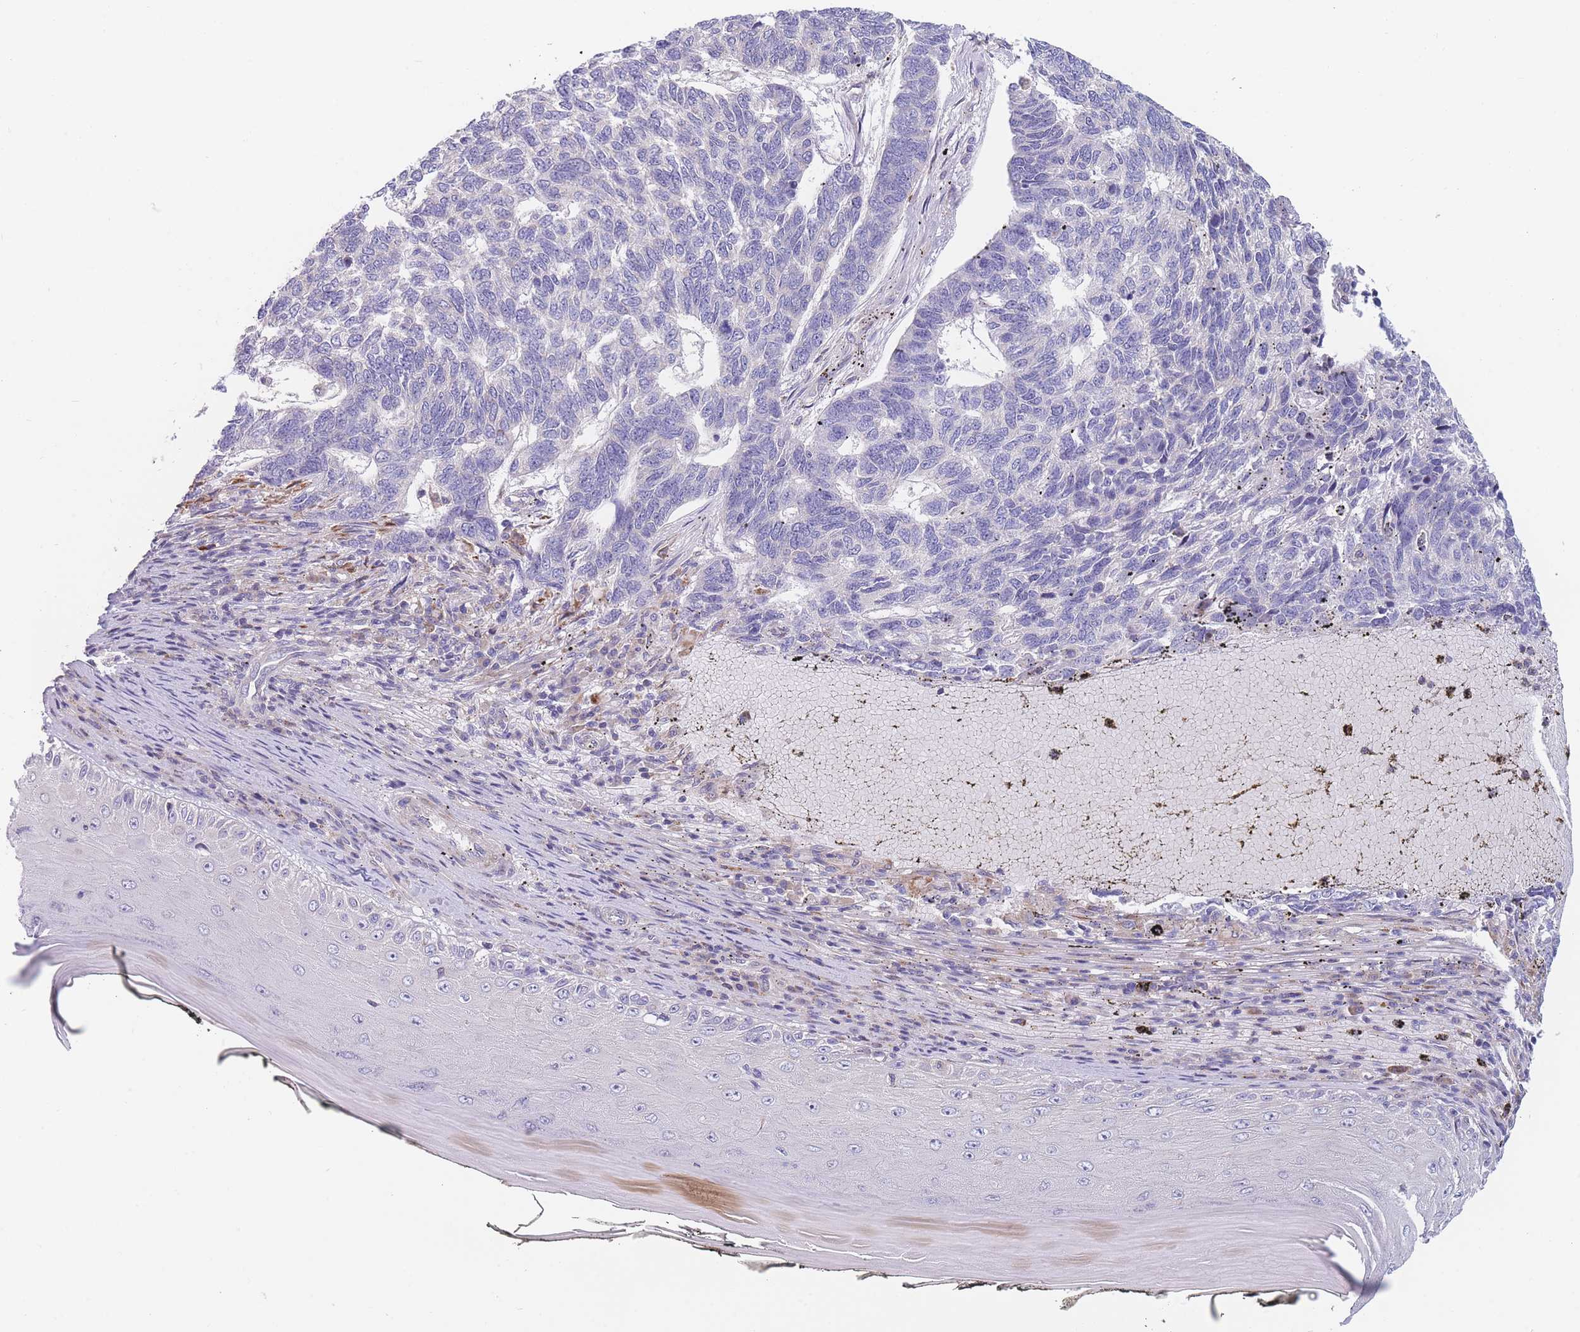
{"staining": {"intensity": "negative", "quantity": "none", "location": "none"}, "tissue": "skin cancer", "cell_type": "Tumor cells", "image_type": "cancer", "snomed": [{"axis": "morphology", "description": "Basal cell carcinoma"}, {"axis": "topography", "description": "Skin"}], "caption": "This is a histopathology image of immunohistochemistry (IHC) staining of skin cancer, which shows no positivity in tumor cells.", "gene": "TMEM131L", "patient": {"sex": "female", "age": 65}}